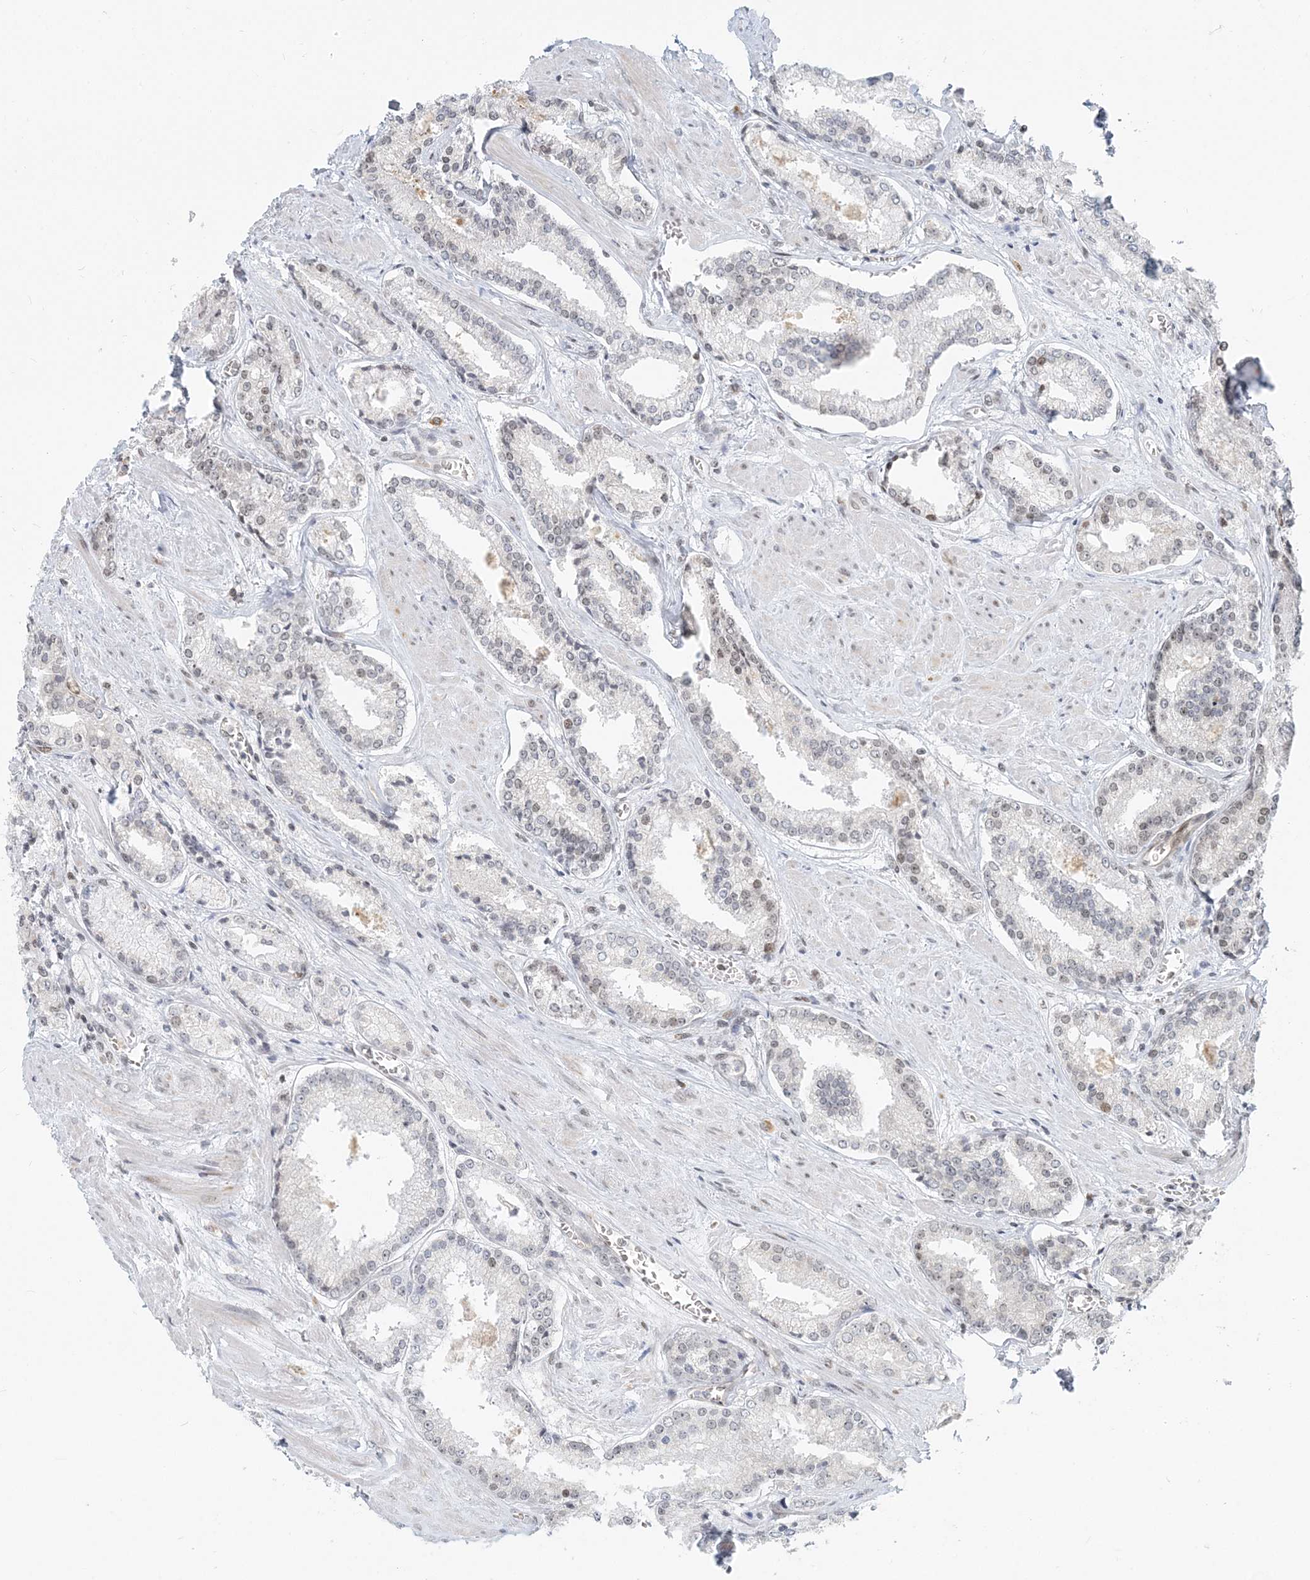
{"staining": {"intensity": "weak", "quantity": "<25%", "location": "nuclear"}, "tissue": "prostate cancer", "cell_type": "Tumor cells", "image_type": "cancer", "snomed": [{"axis": "morphology", "description": "Adenocarcinoma, Low grade"}, {"axis": "topography", "description": "Prostate"}], "caption": "This is an immunohistochemistry histopathology image of low-grade adenocarcinoma (prostate). There is no expression in tumor cells.", "gene": "BAZ1B", "patient": {"sex": "male", "age": 54}}